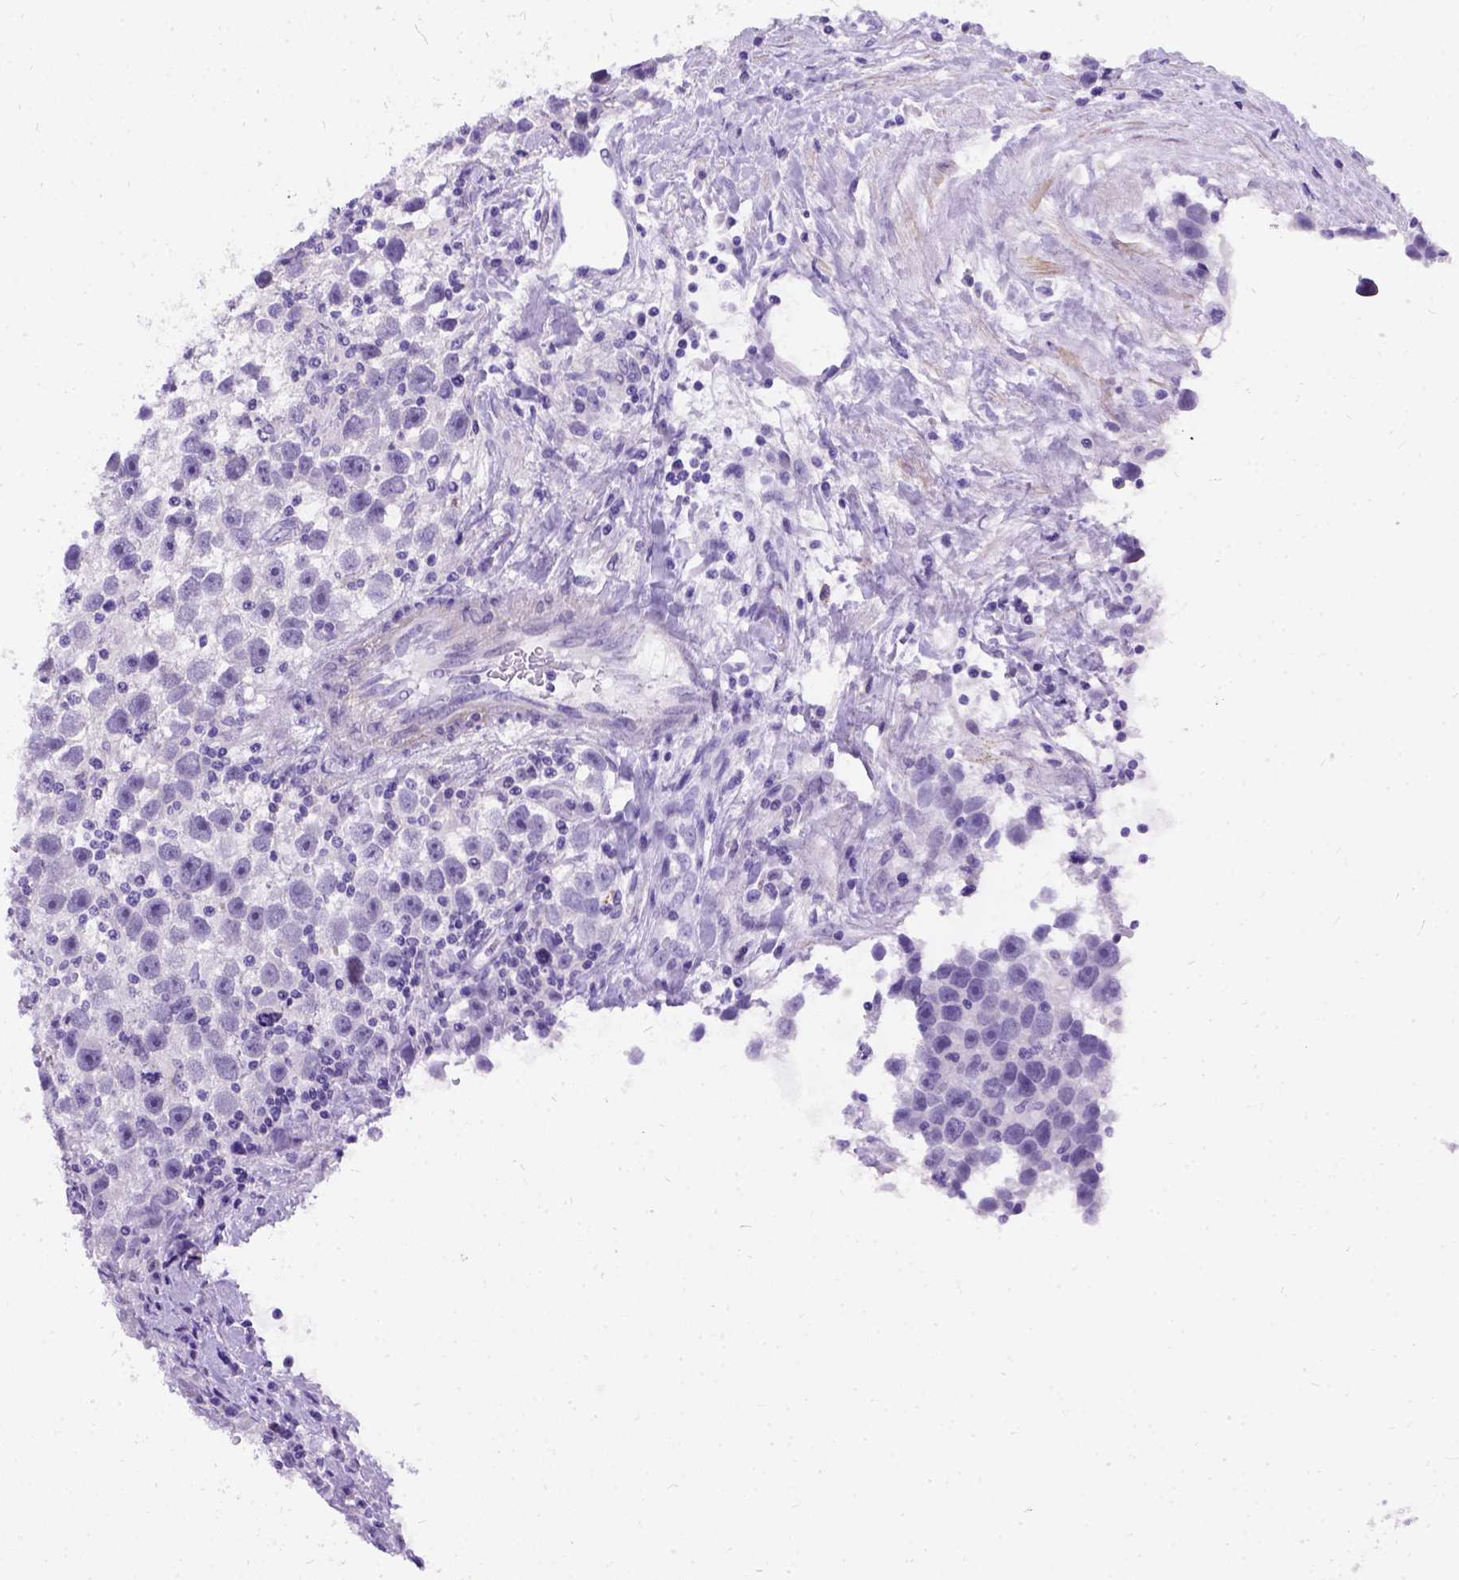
{"staining": {"intensity": "negative", "quantity": "none", "location": "none"}, "tissue": "testis cancer", "cell_type": "Tumor cells", "image_type": "cancer", "snomed": [{"axis": "morphology", "description": "Seminoma, NOS"}, {"axis": "topography", "description": "Testis"}], "caption": "A micrograph of human testis cancer is negative for staining in tumor cells.", "gene": "PRG2", "patient": {"sex": "male", "age": 43}}